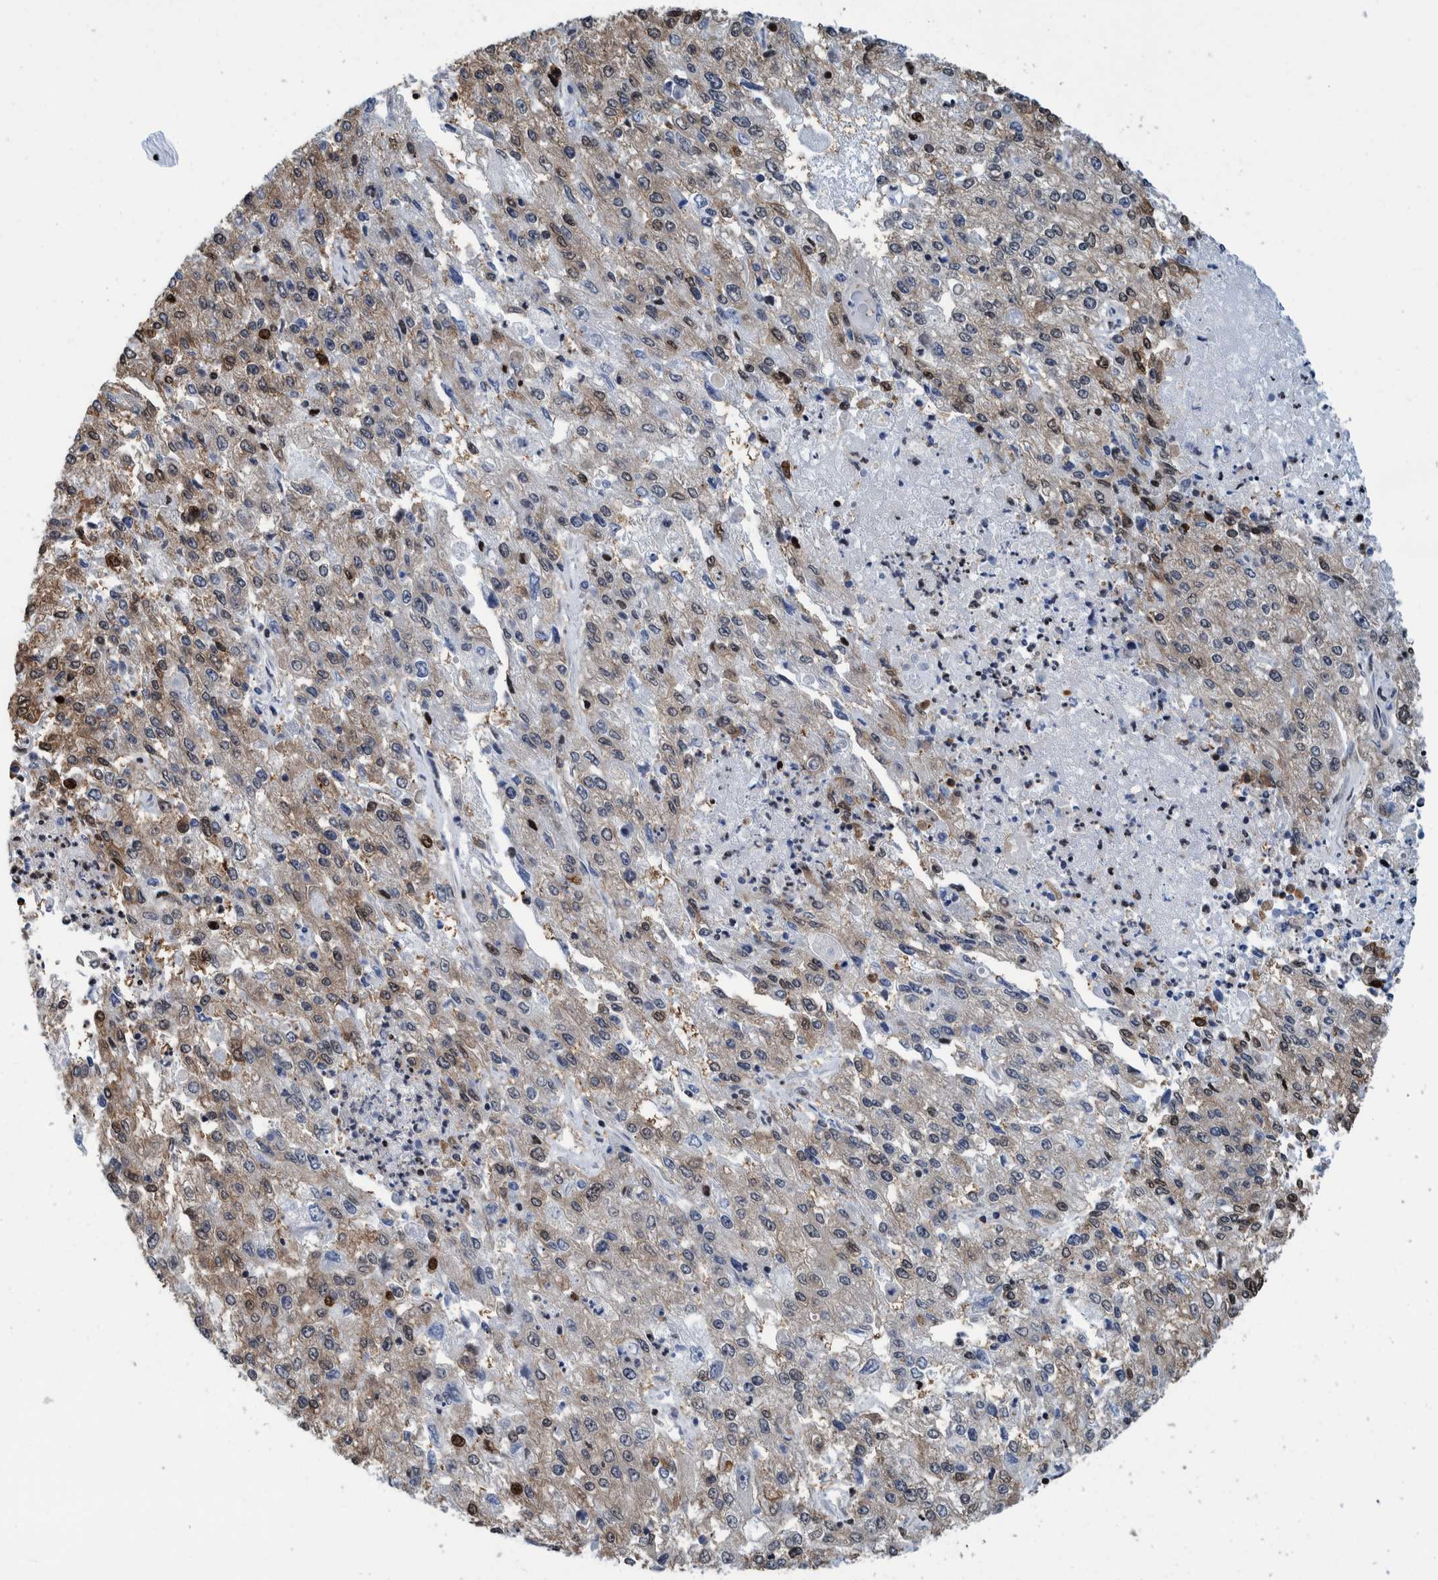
{"staining": {"intensity": "weak", "quantity": "25%-75%", "location": "cytoplasmic/membranous,nuclear"}, "tissue": "endometrial cancer", "cell_type": "Tumor cells", "image_type": "cancer", "snomed": [{"axis": "morphology", "description": "Adenocarcinoma, NOS"}, {"axis": "topography", "description": "Endometrium"}], "caption": "A histopathology image showing weak cytoplasmic/membranous and nuclear positivity in about 25%-75% of tumor cells in endometrial cancer, as visualized by brown immunohistochemical staining.", "gene": "HEATR9", "patient": {"sex": "female", "age": 49}}